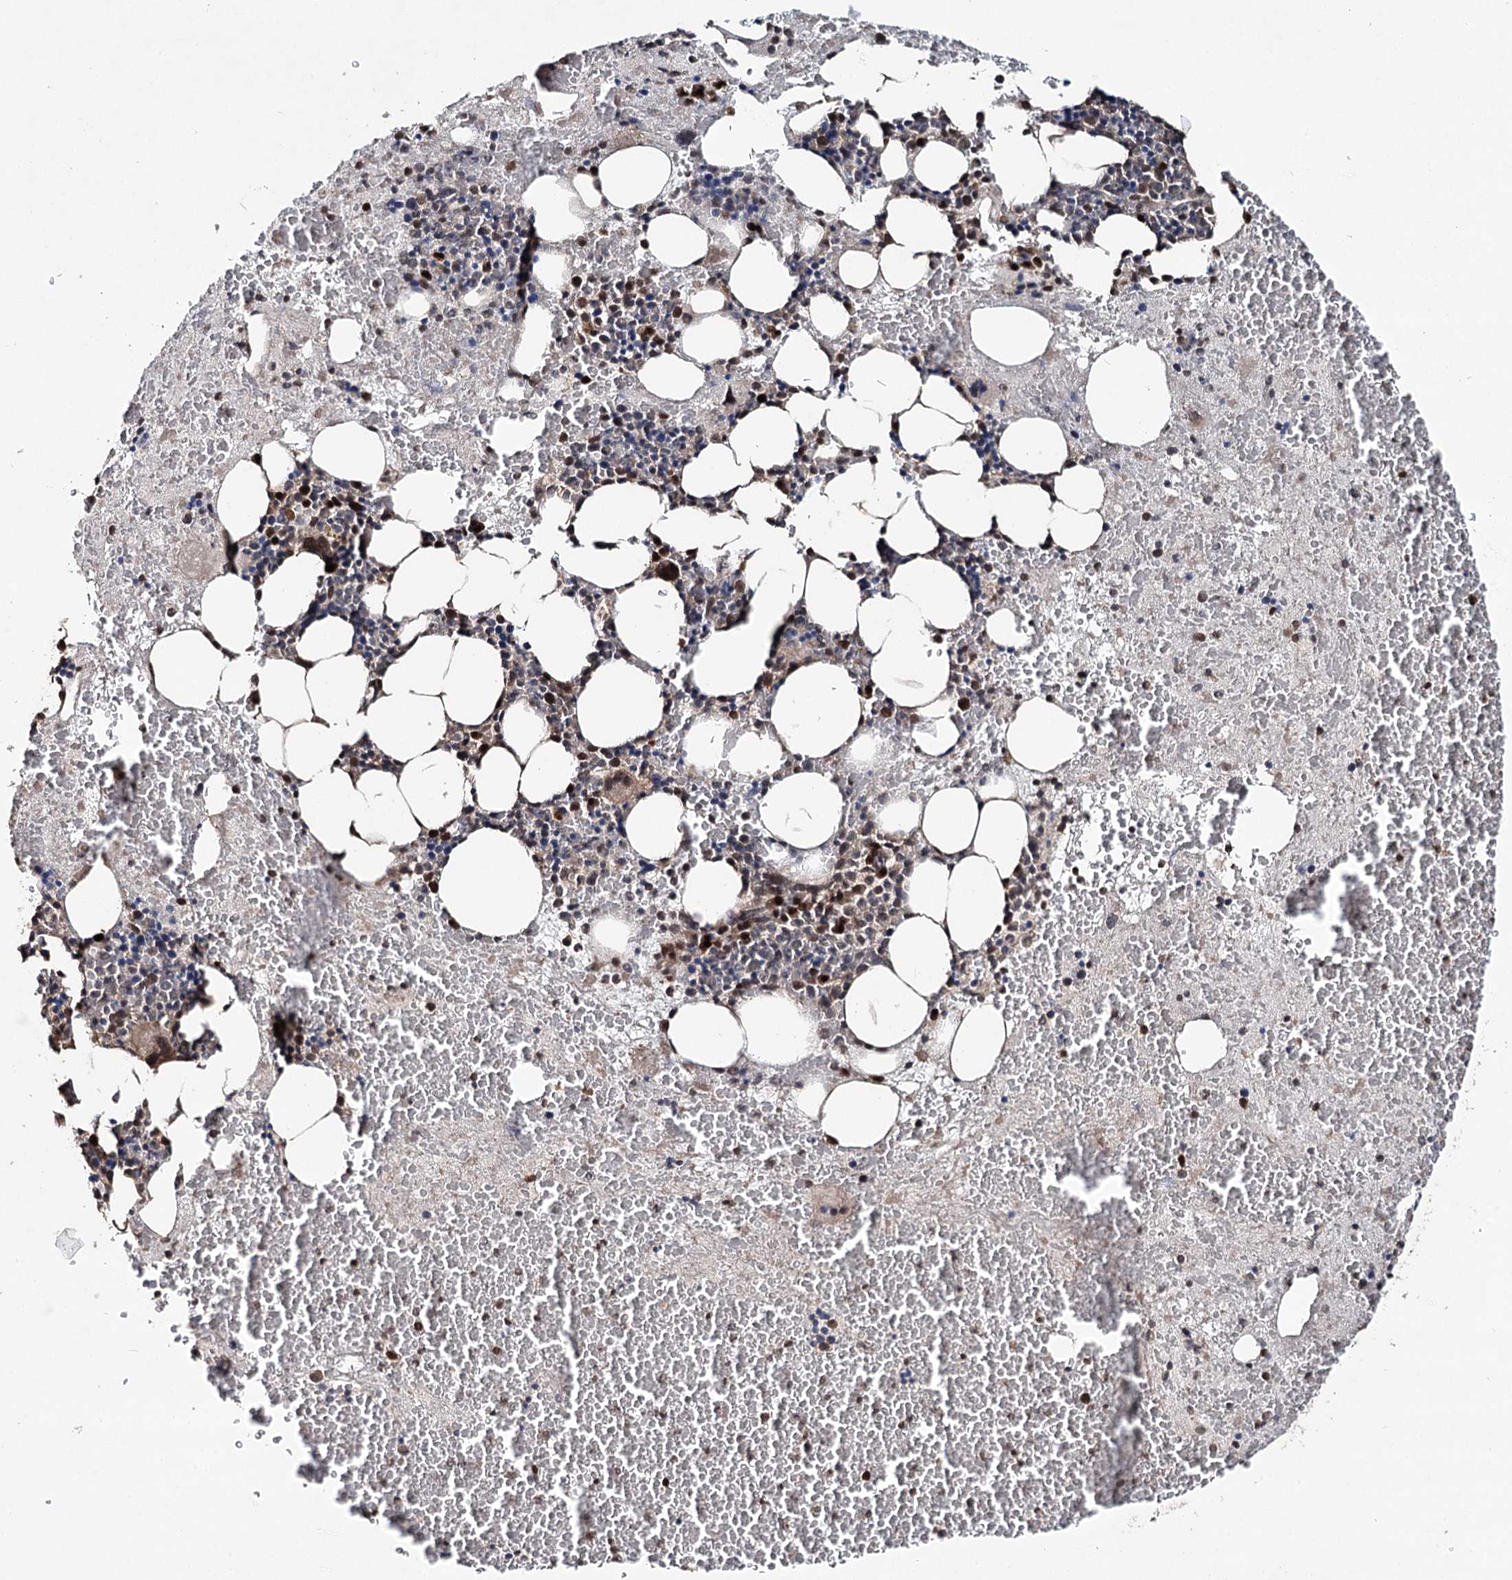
{"staining": {"intensity": "moderate", "quantity": "<25%", "location": "cytoplasmic/membranous,nuclear"}, "tissue": "bone marrow", "cell_type": "Hematopoietic cells", "image_type": "normal", "snomed": [{"axis": "morphology", "description": "Normal tissue, NOS"}, {"axis": "topography", "description": "Bone marrow"}], "caption": "Protein expression analysis of normal bone marrow shows moderate cytoplasmic/membranous,nuclear expression in approximately <25% of hematopoietic cells. The staining was performed using DAB, with brown indicating positive protein expression. Nuclei are stained blue with hematoxylin.", "gene": "NOPCHAP1", "patient": {"sex": "male", "age": 36}}